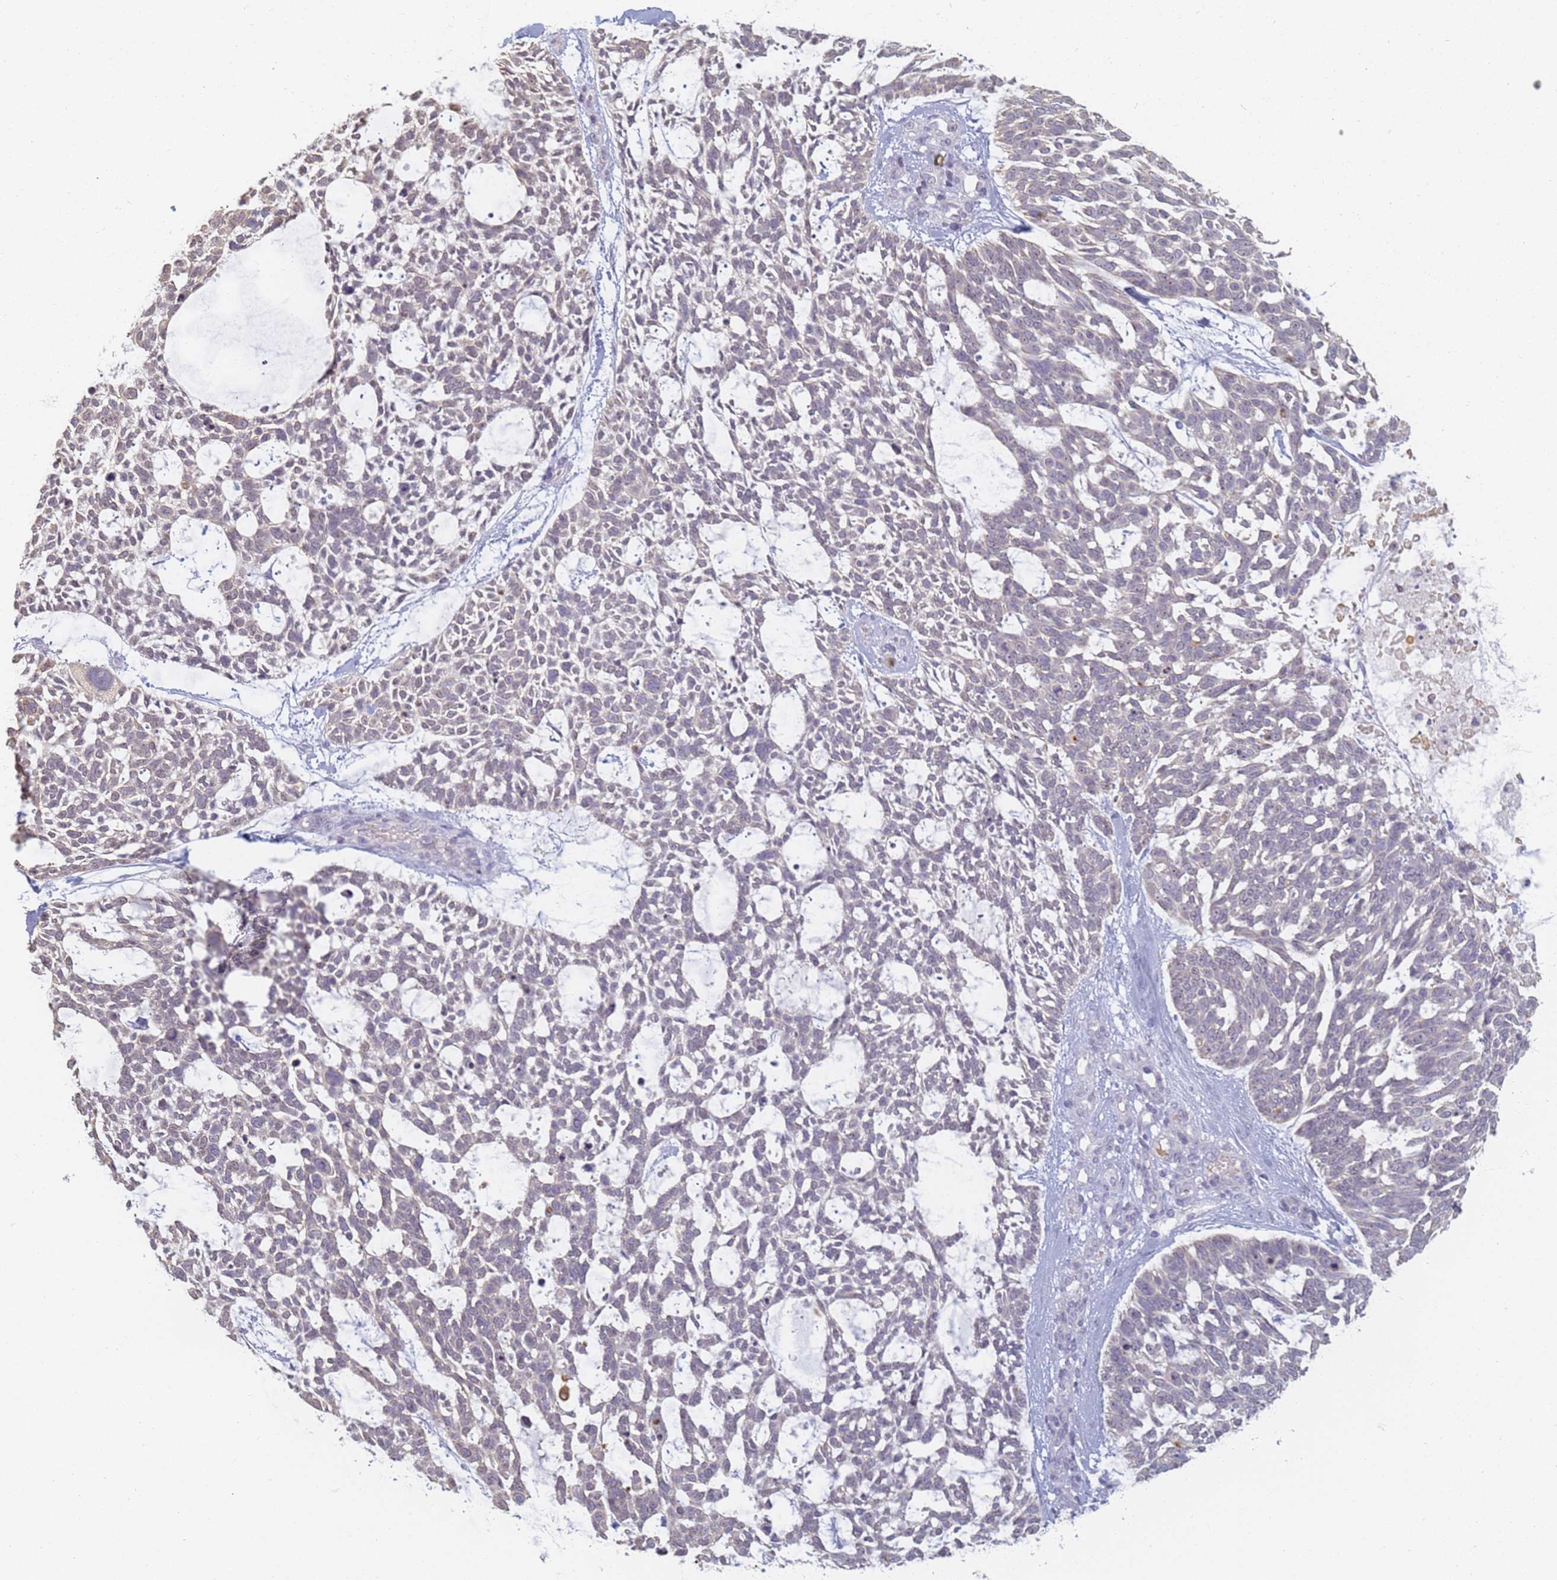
{"staining": {"intensity": "weak", "quantity": "<25%", "location": "cytoplasmic/membranous"}, "tissue": "skin cancer", "cell_type": "Tumor cells", "image_type": "cancer", "snomed": [{"axis": "morphology", "description": "Basal cell carcinoma"}, {"axis": "topography", "description": "Skin"}], "caption": "Tumor cells show no significant positivity in skin cancer (basal cell carcinoma).", "gene": "SLC38A9", "patient": {"sex": "male", "age": 88}}